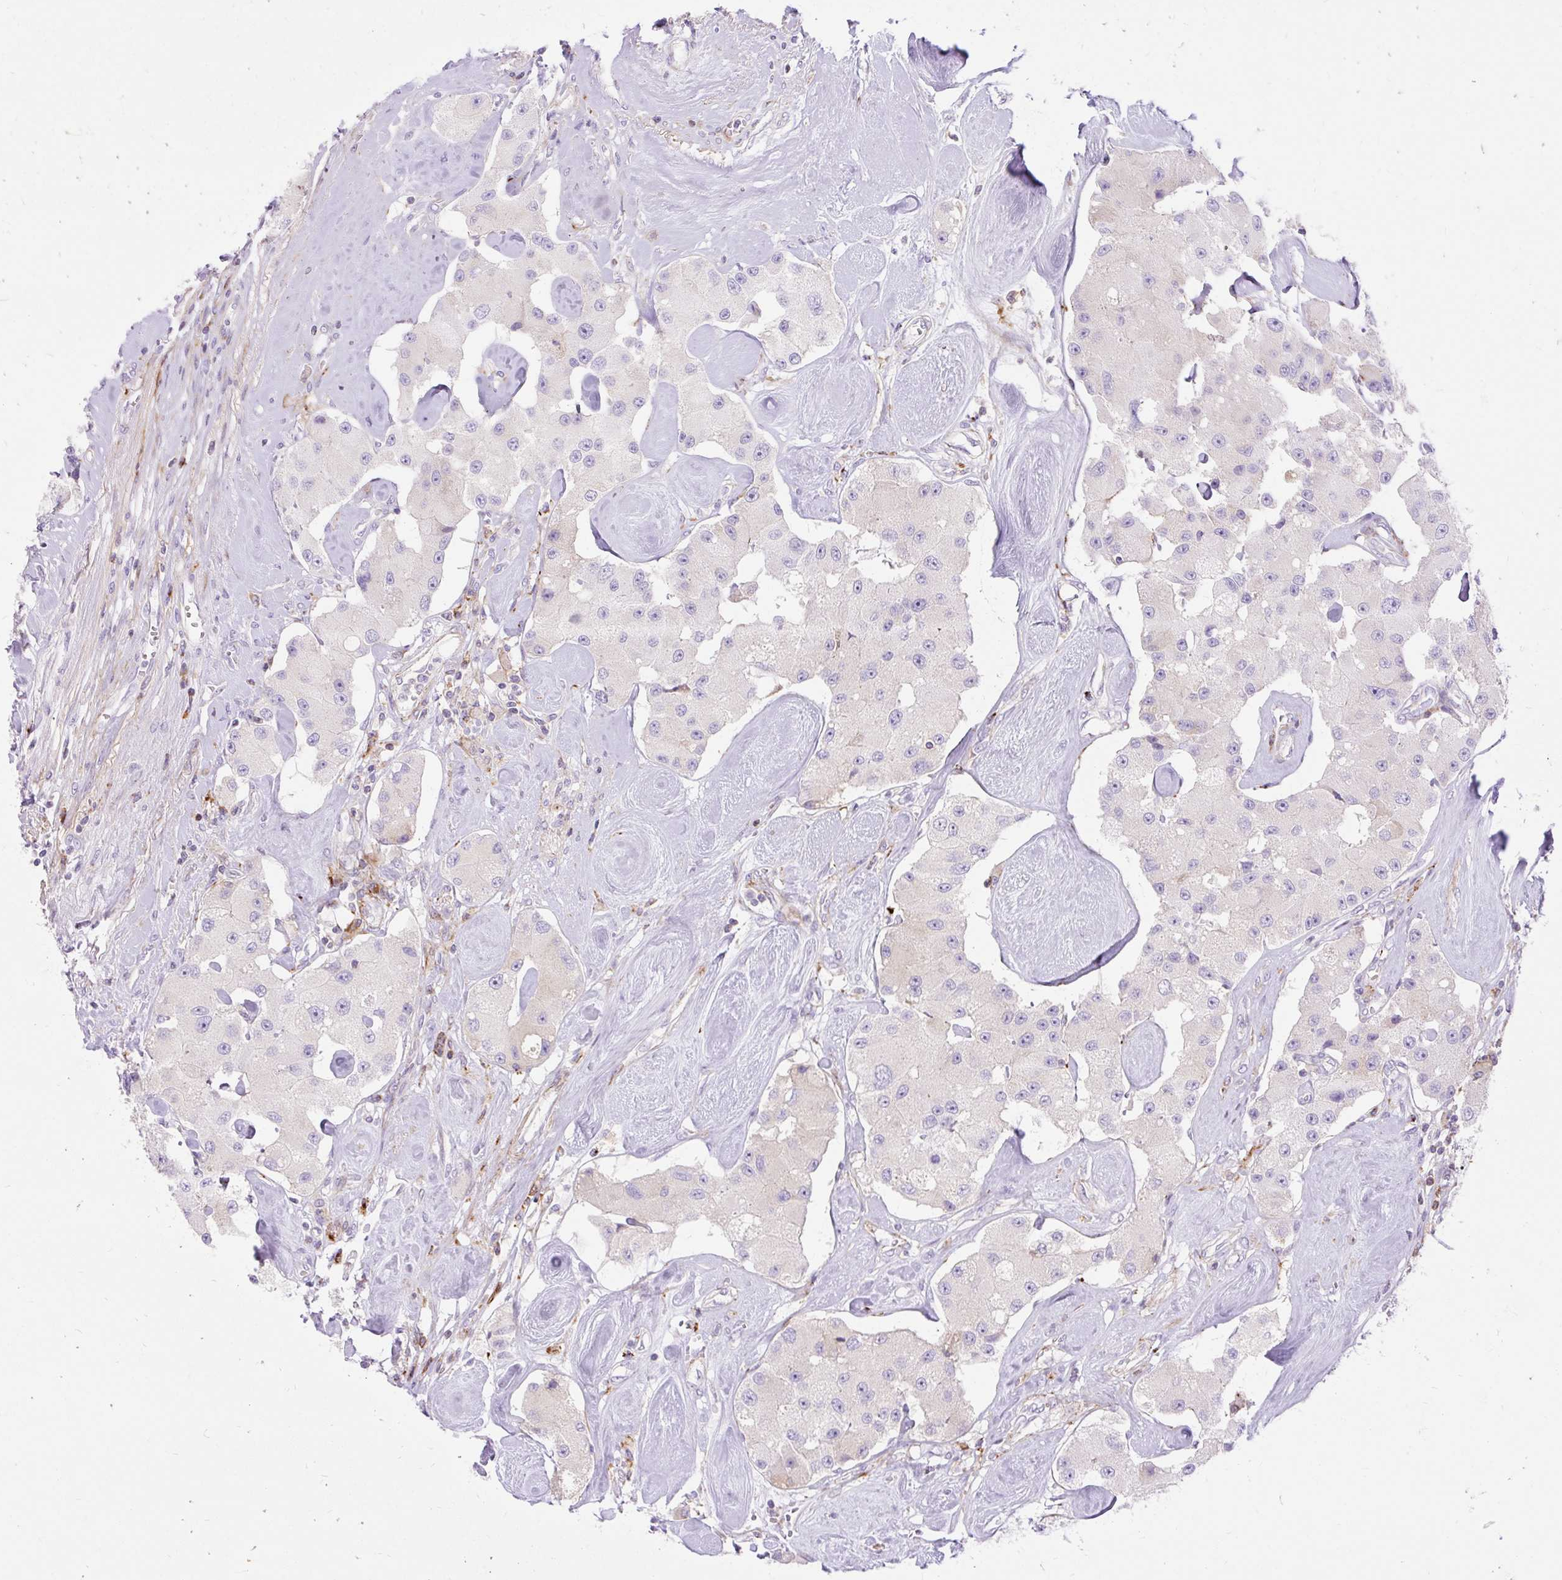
{"staining": {"intensity": "negative", "quantity": "none", "location": "none"}, "tissue": "carcinoid", "cell_type": "Tumor cells", "image_type": "cancer", "snomed": [{"axis": "morphology", "description": "Carcinoid, malignant, NOS"}, {"axis": "topography", "description": "Pancreas"}], "caption": "Protein analysis of carcinoid exhibits no significant positivity in tumor cells.", "gene": "CORO7-PAM16", "patient": {"sex": "male", "age": 41}}